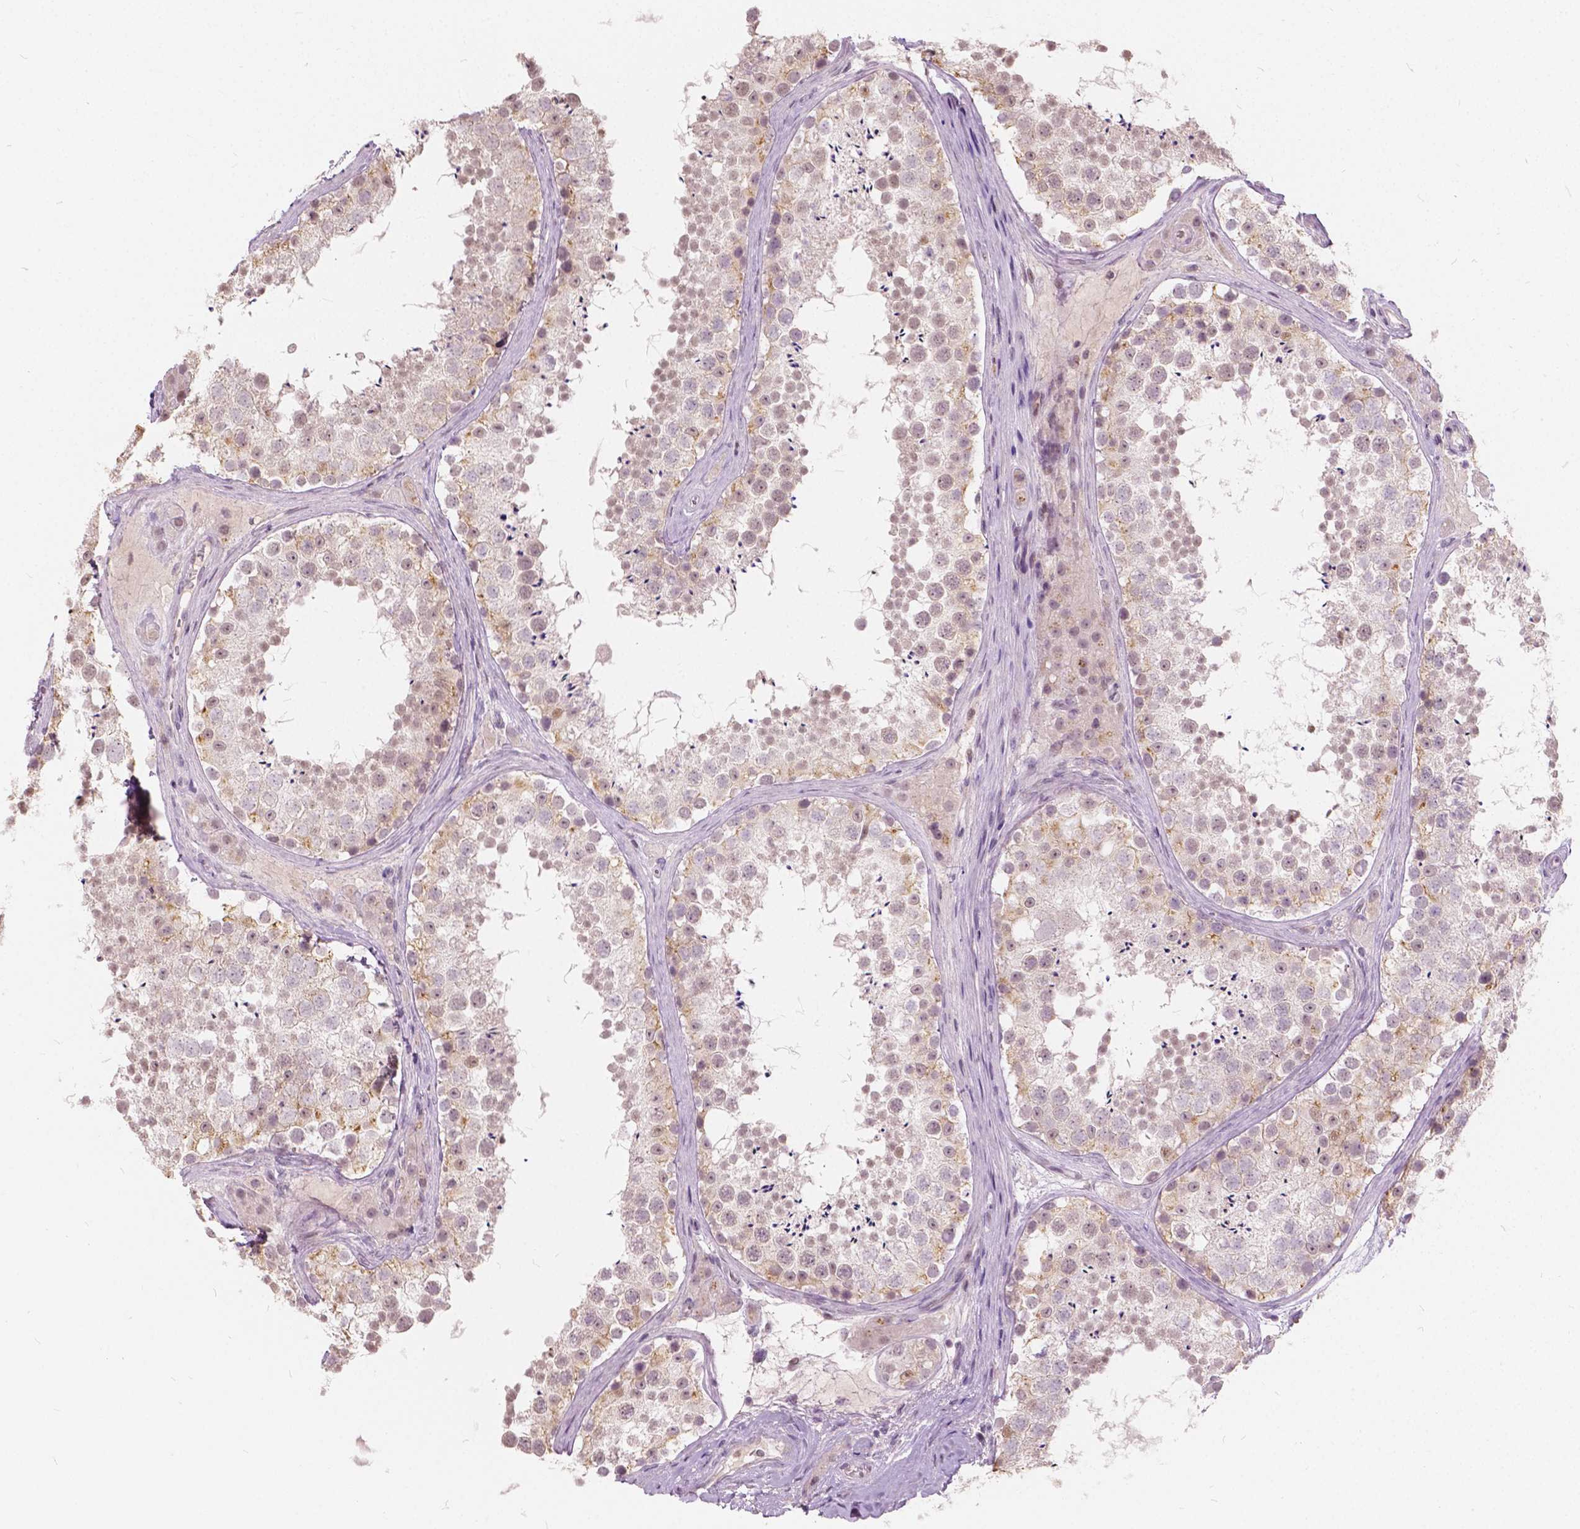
{"staining": {"intensity": "weak", "quantity": "25%-75%", "location": "nuclear"}, "tissue": "testis", "cell_type": "Cells in seminiferous ducts", "image_type": "normal", "snomed": [{"axis": "morphology", "description": "Normal tissue, NOS"}, {"axis": "topography", "description": "Testis"}], "caption": "A brown stain labels weak nuclear positivity of a protein in cells in seminiferous ducts of normal human testis. (IHC, brightfield microscopy, high magnification).", "gene": "DLX6", "patient": {"sex": "male", "age": 41}}